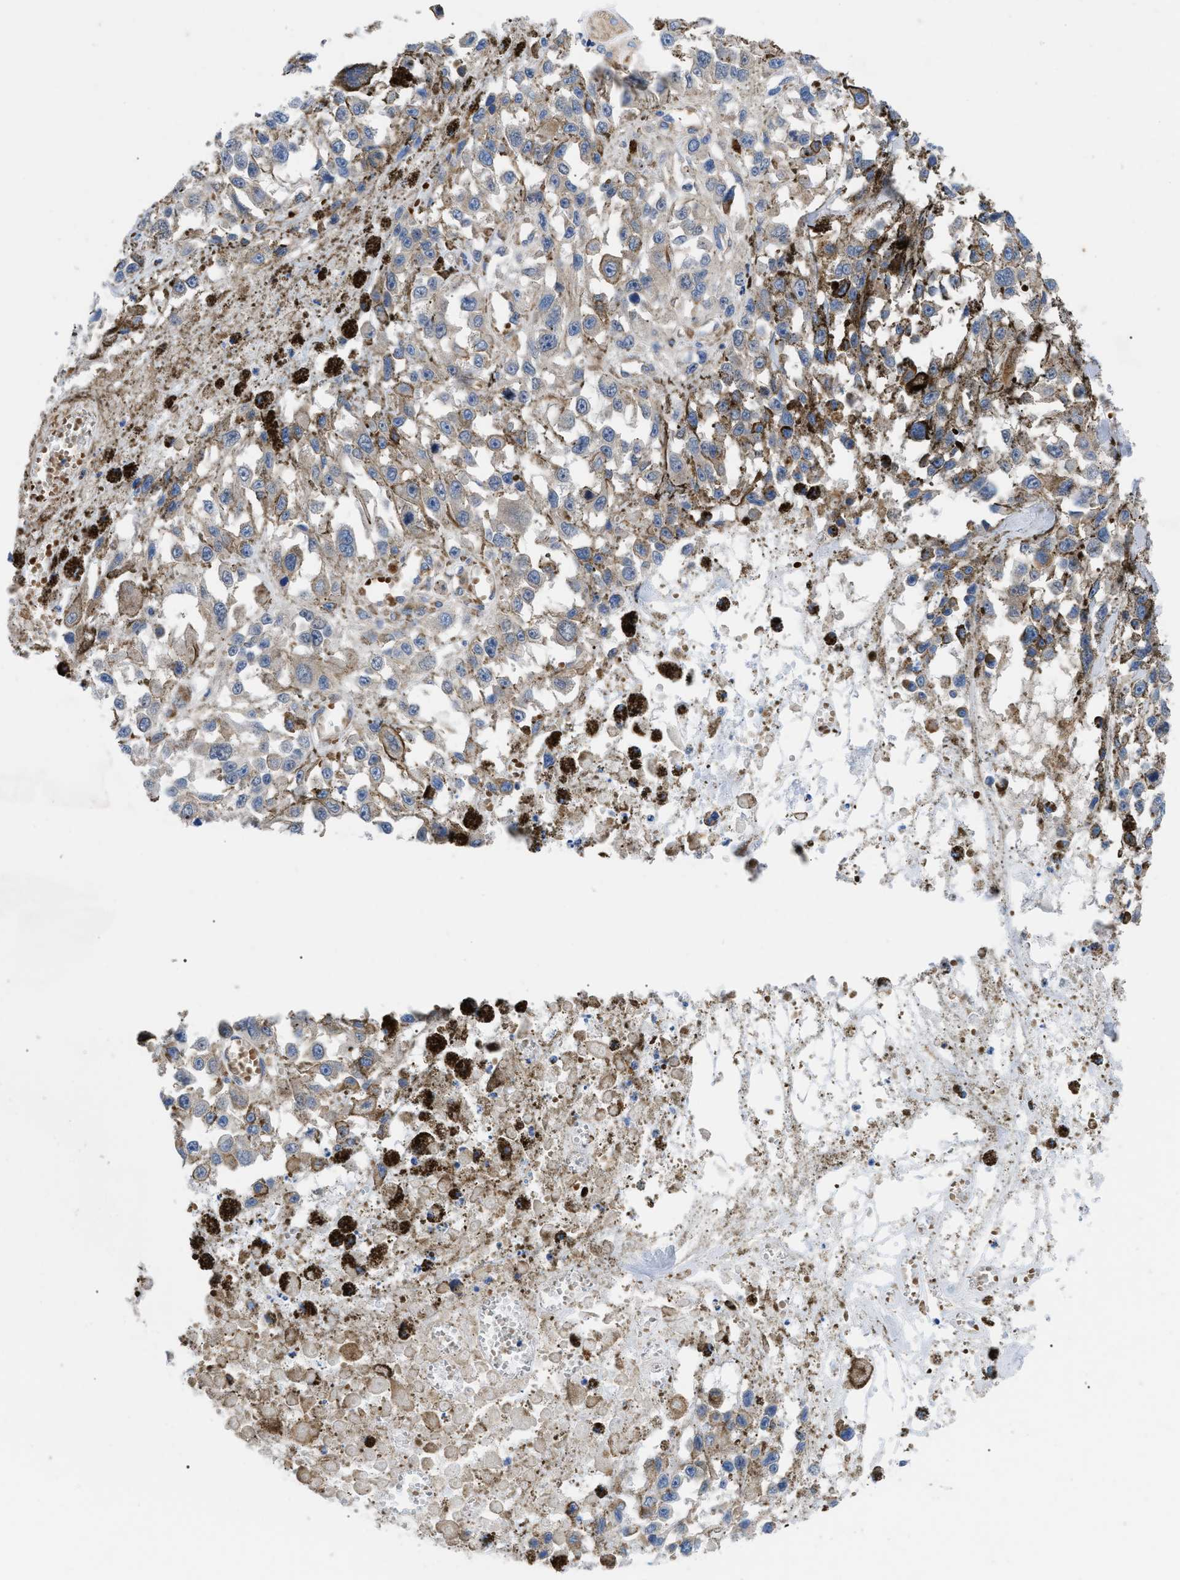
{"staining": {"intensity": "weak", "quantity": "25%-75%", "location": "cytoplasmic/membranous"}, "tissue": "melanoma", "cell_type": "Tumor cells", "image_type": "cancer", "snomed": [{"axis": "morphology", "description": "Malignant melanoma, Metastatic site"}, {"axis": "topography", "description": "Lymph node"}], "caption": "Immunohistochemical staining of malignant melanoma (metastatic site) displays low levels of weak cytoplasmic/membranous positivity in about 25%-75% of tumor cells. Nuclei are stained in blue.", "gene": "HSPB8", "patient": {"sex": "male", "age": 59}}